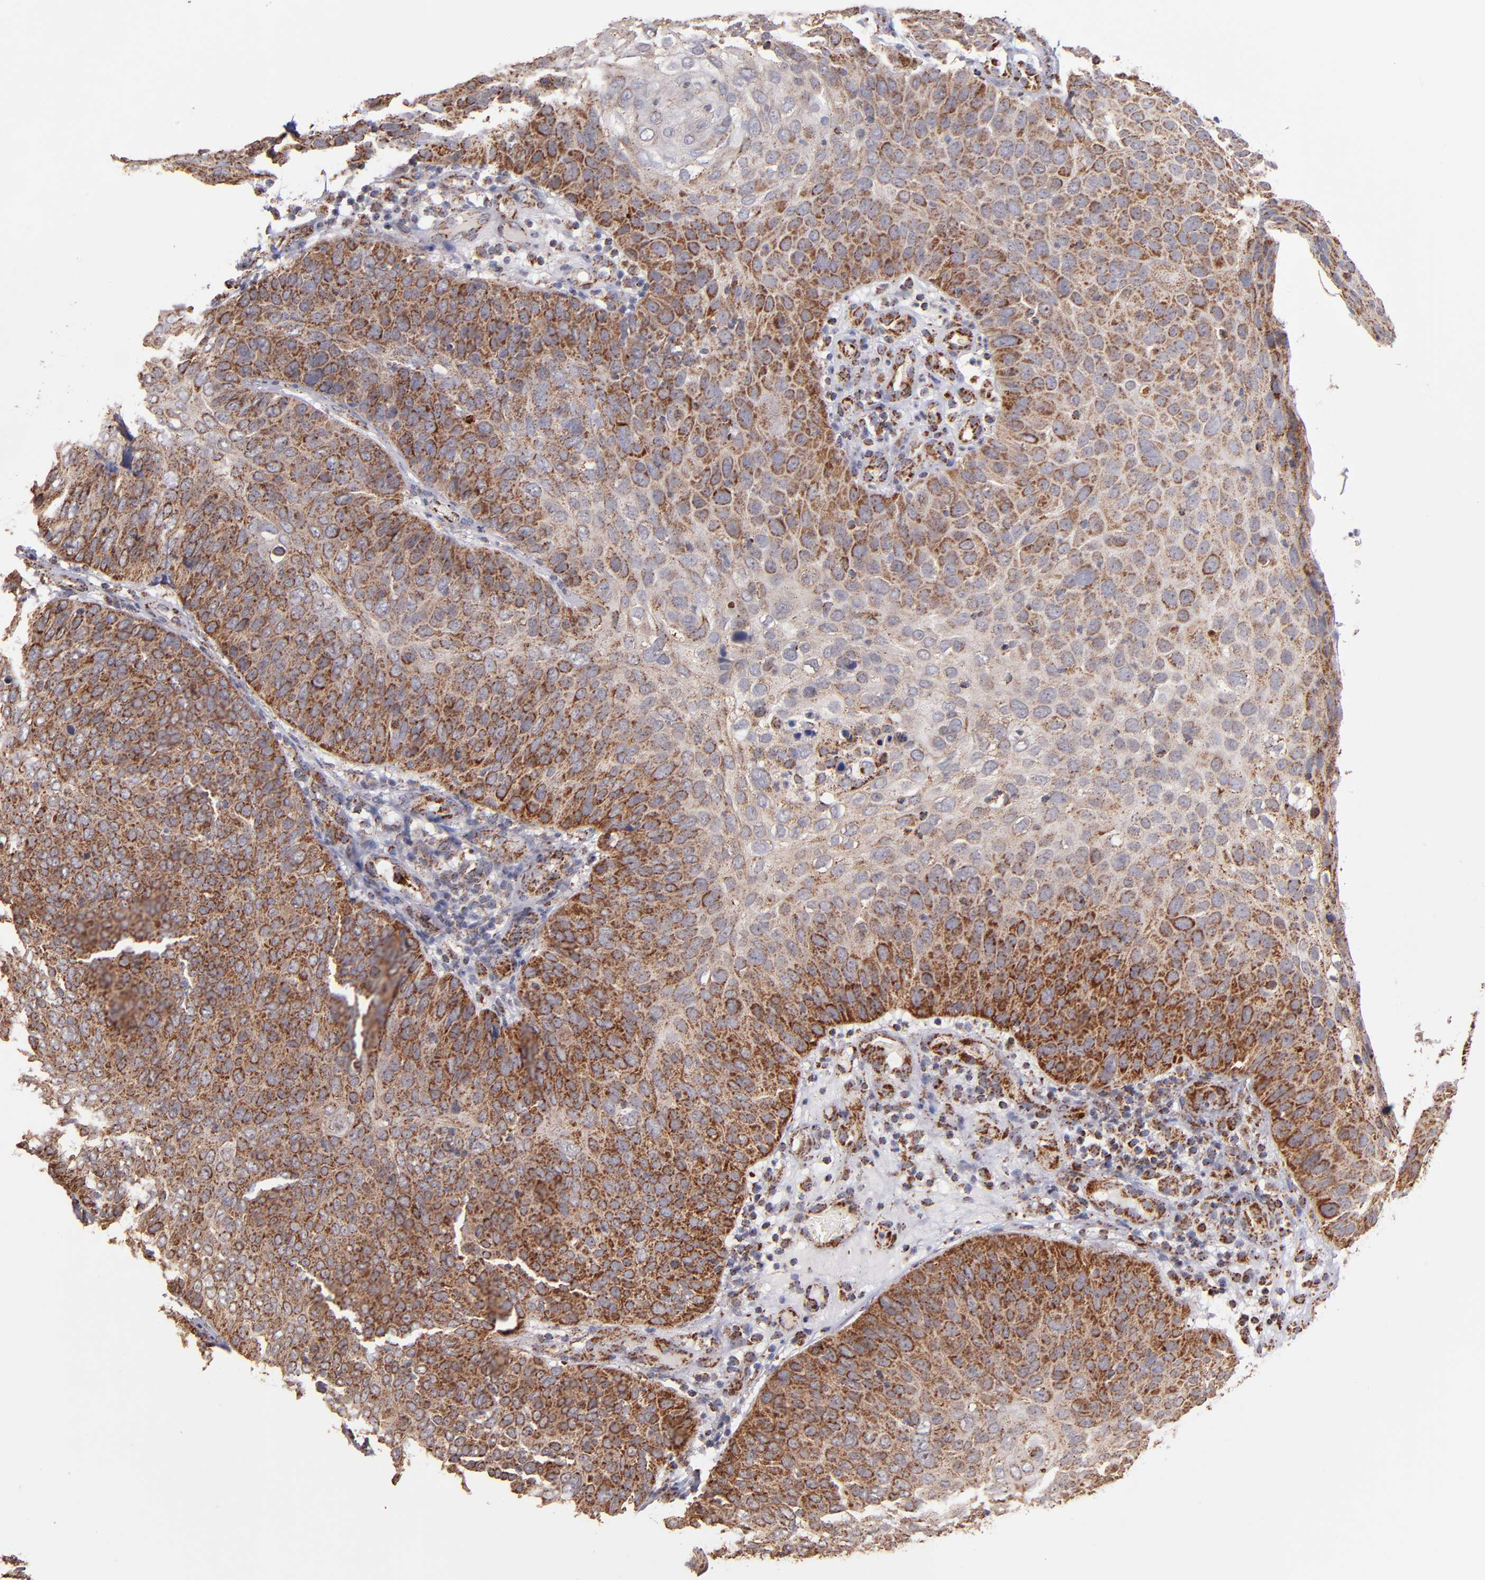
{"staining": {"intensity": "moderate", "quantity": "25%-75%", "location": "cytoplasmic/membranous"}, "tissue": "skin cancer", "cell_type": "Tumor cells", "image_type": "cancer", "snomed": [{"axis": "morphology", "description": "Squamous cell carcinoma, NOS"}, {"axis": "topography", "description": "Skin"}], "caption": "Tumor cells demonstrate moderate cytoplasmic/membranous expression in about 25%-75% of cells in skin cancer.", "gene": "DLST", "patient": {"sex": "male", "age": 87}}